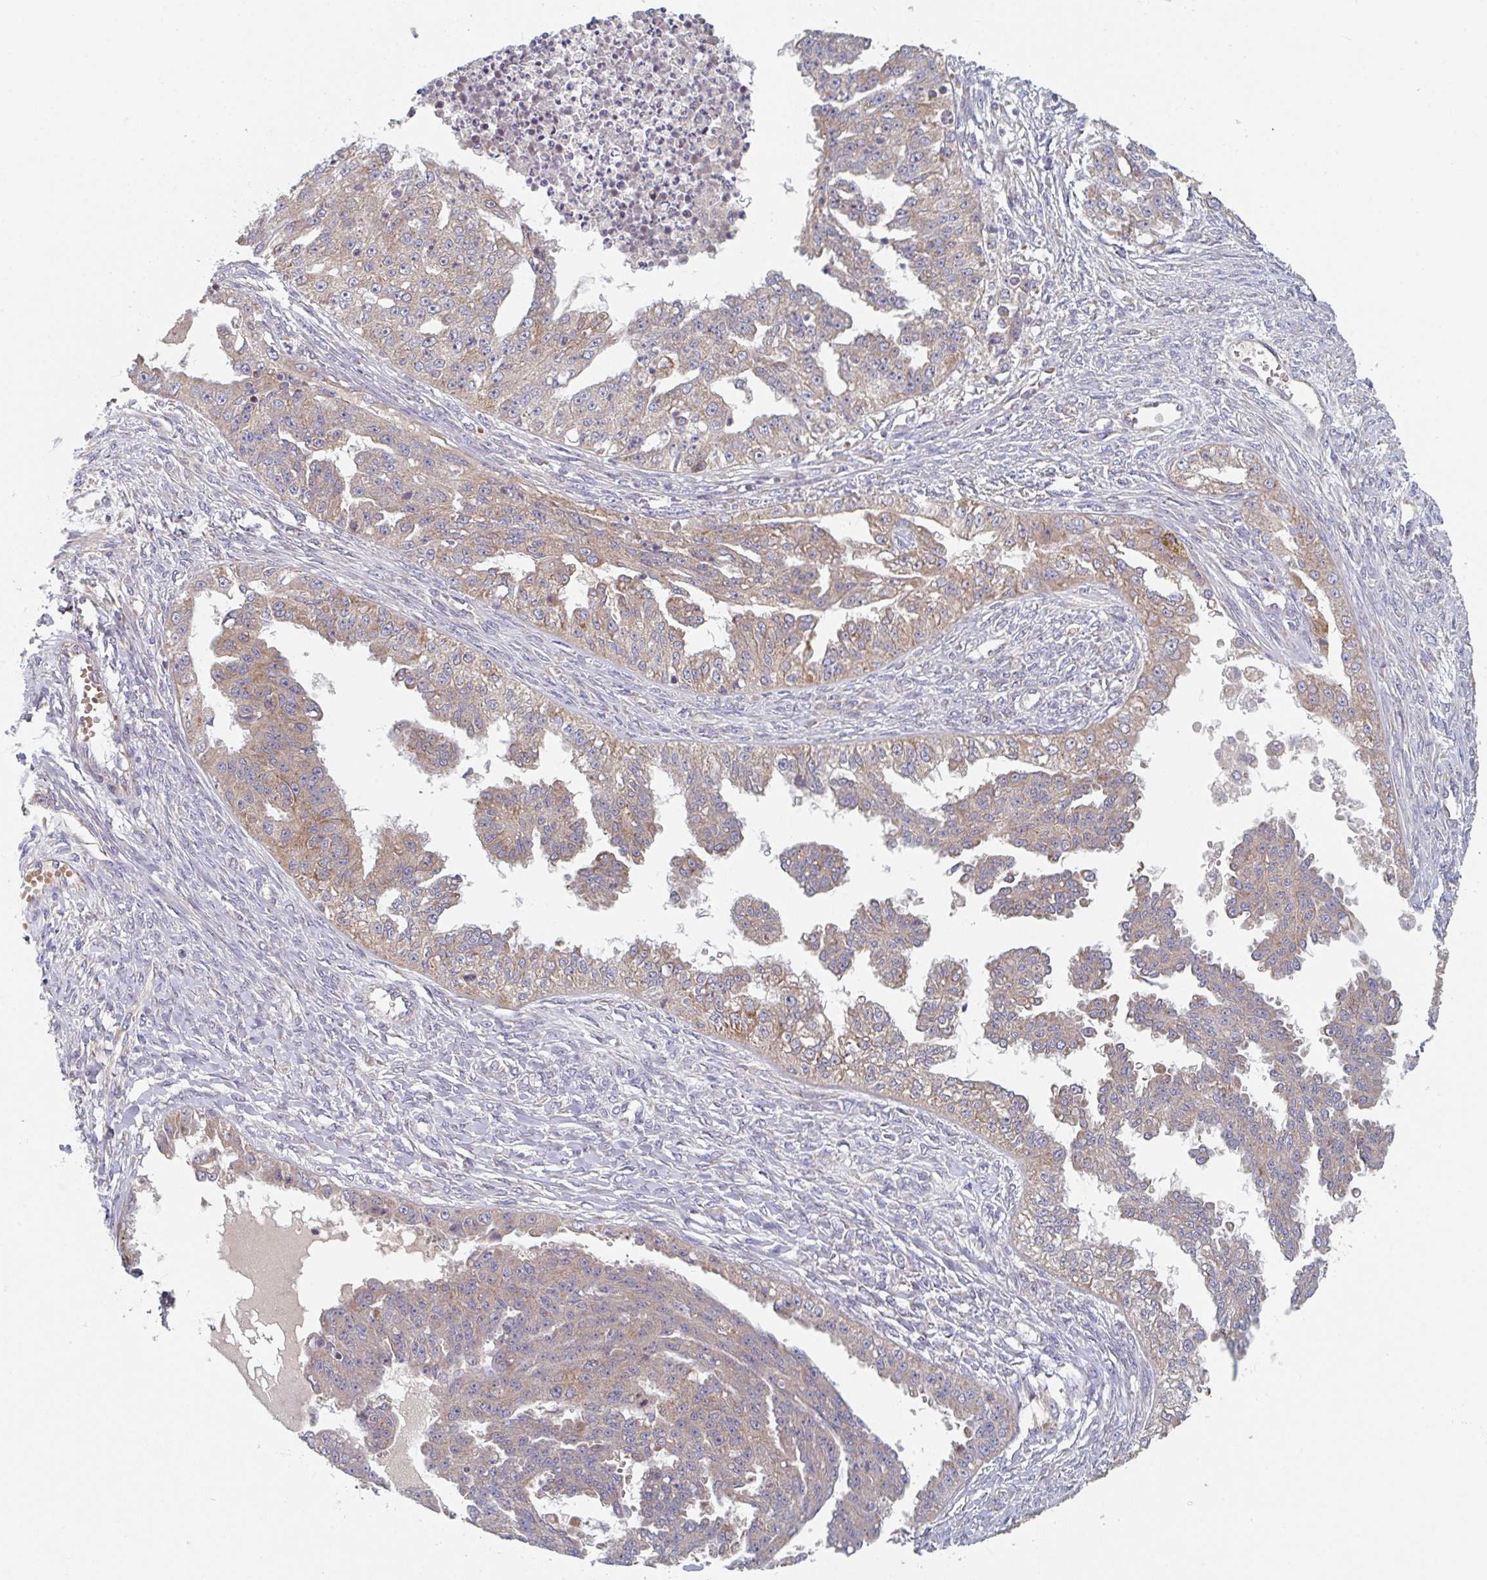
{"staining": {"intensity": "weak", "quantity": "25%-75%", "location": "cytoplasmic/membranous"}, "tissue": "ovarian cancer", "cell_type": "Tumor cells", "image_type": "cancer", "snomed": [{"axis": "morphology", "description": "Cystadenocarcinoma, serous, NOS"}, {"axis": "topography", "description": "Ovary"}], "caption": "Ovarian cancer (serous cystadenocarcinoma) tissue displays weak cytoplasmic/membranous staining in about 25%-75% of tumor cells, visualized by immunohistochemistry. The protein of interest is shown in brown color, while the nuclei are stained blue.", "gene": "ELOVL1", "patient": {"sex": "female", "age": 58}}